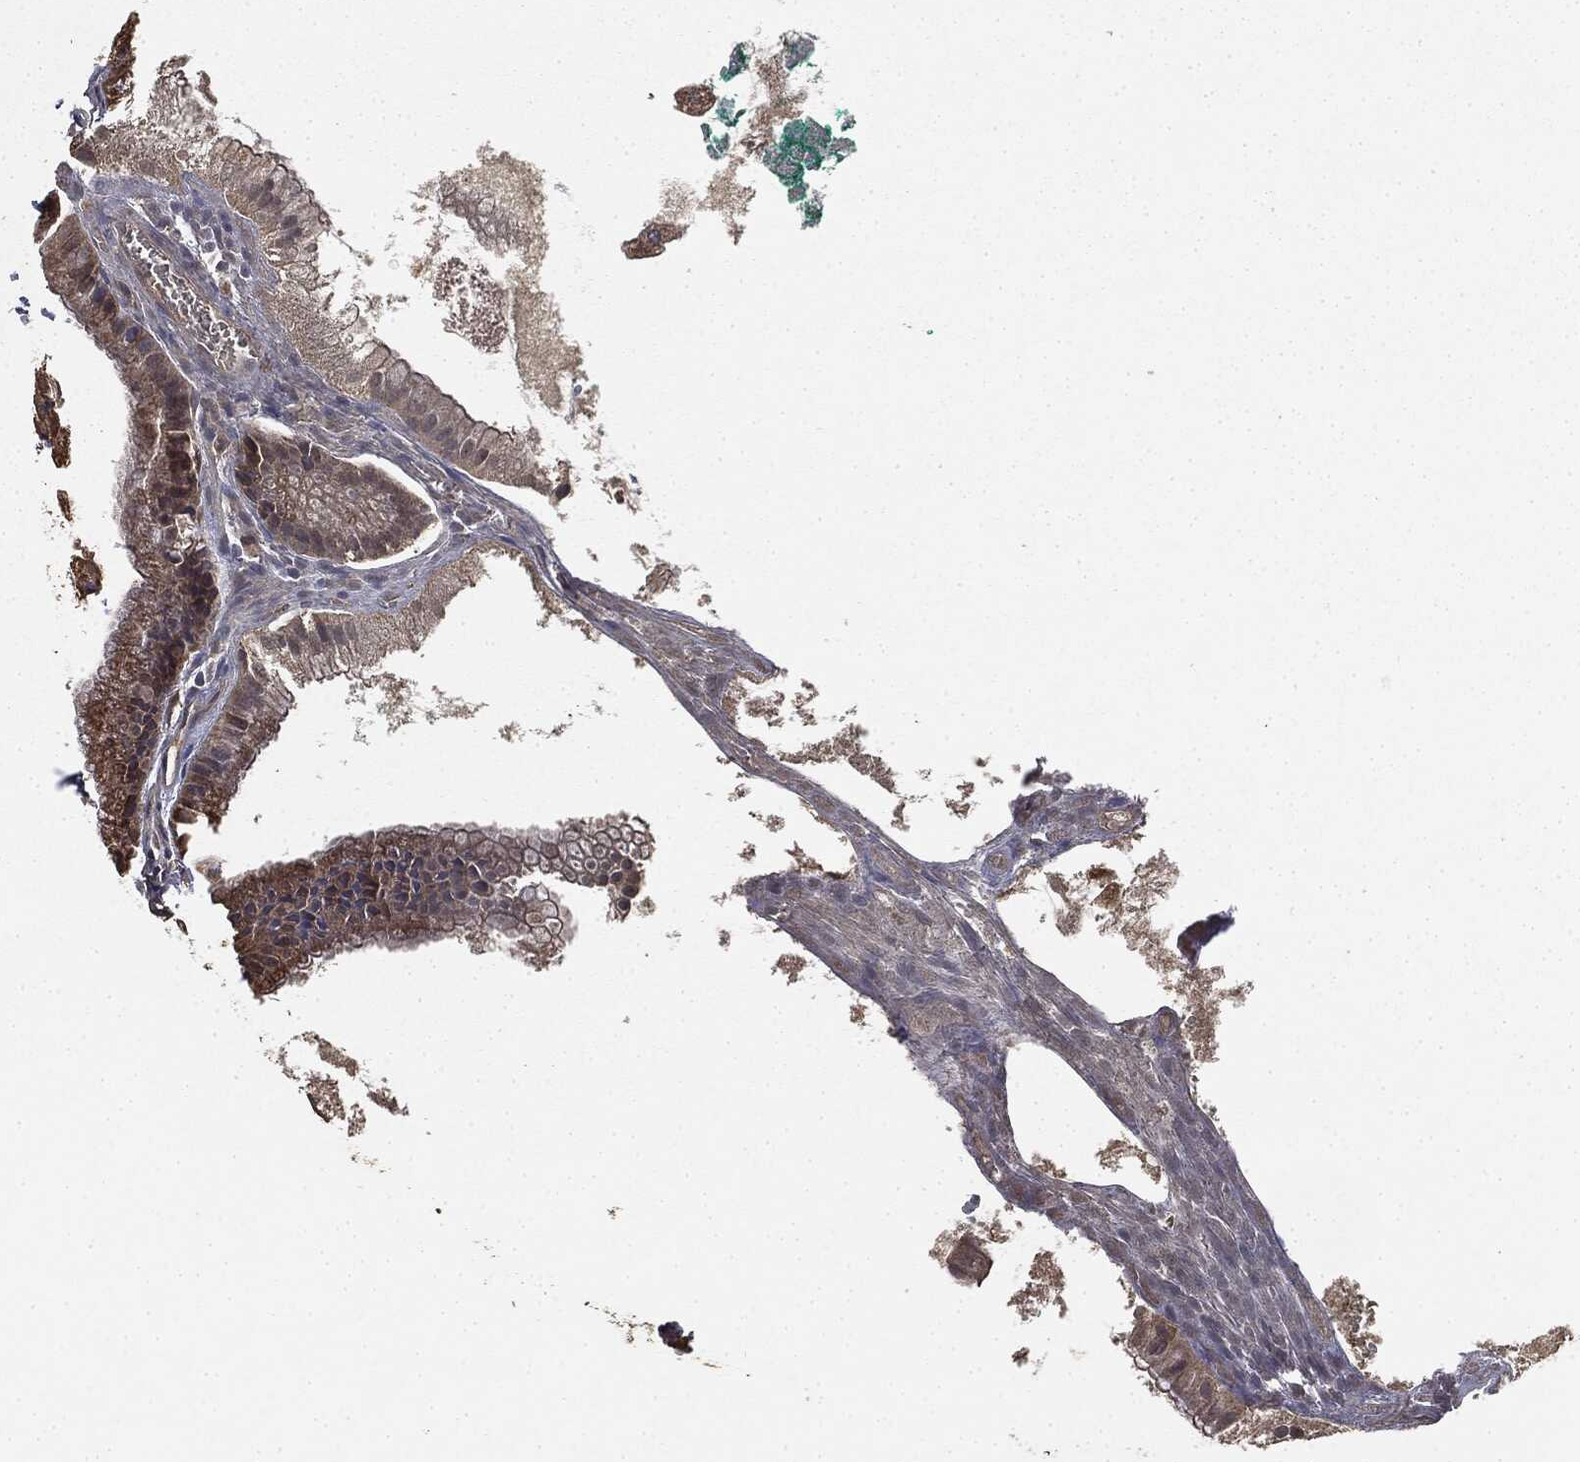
{"staining": {"intensity": "strong", "quantity": ">75%", "location": "cytoplasmic/membranous"}, "tissue": "gallbladder", "cell_type": "Glandular cells", "image_type": "normal", "snomed": [{"axis": "morphology", "description": "Normal tissue, NOS"}, {"axis": "topography", "description": "Gallbladder"}], "caption": "Immunohistochemistry of benign human gallbladder shows high levels of strong cytoplasmic/membranous expression in approximately >75% of glandular cells. The staining is performed using DAB brown chromogen to label protein expression. The nuclei are counter-stained blue using hematoxylin.", "gene": "MIER2", "patient": {"sex": "male", "age": 67}}